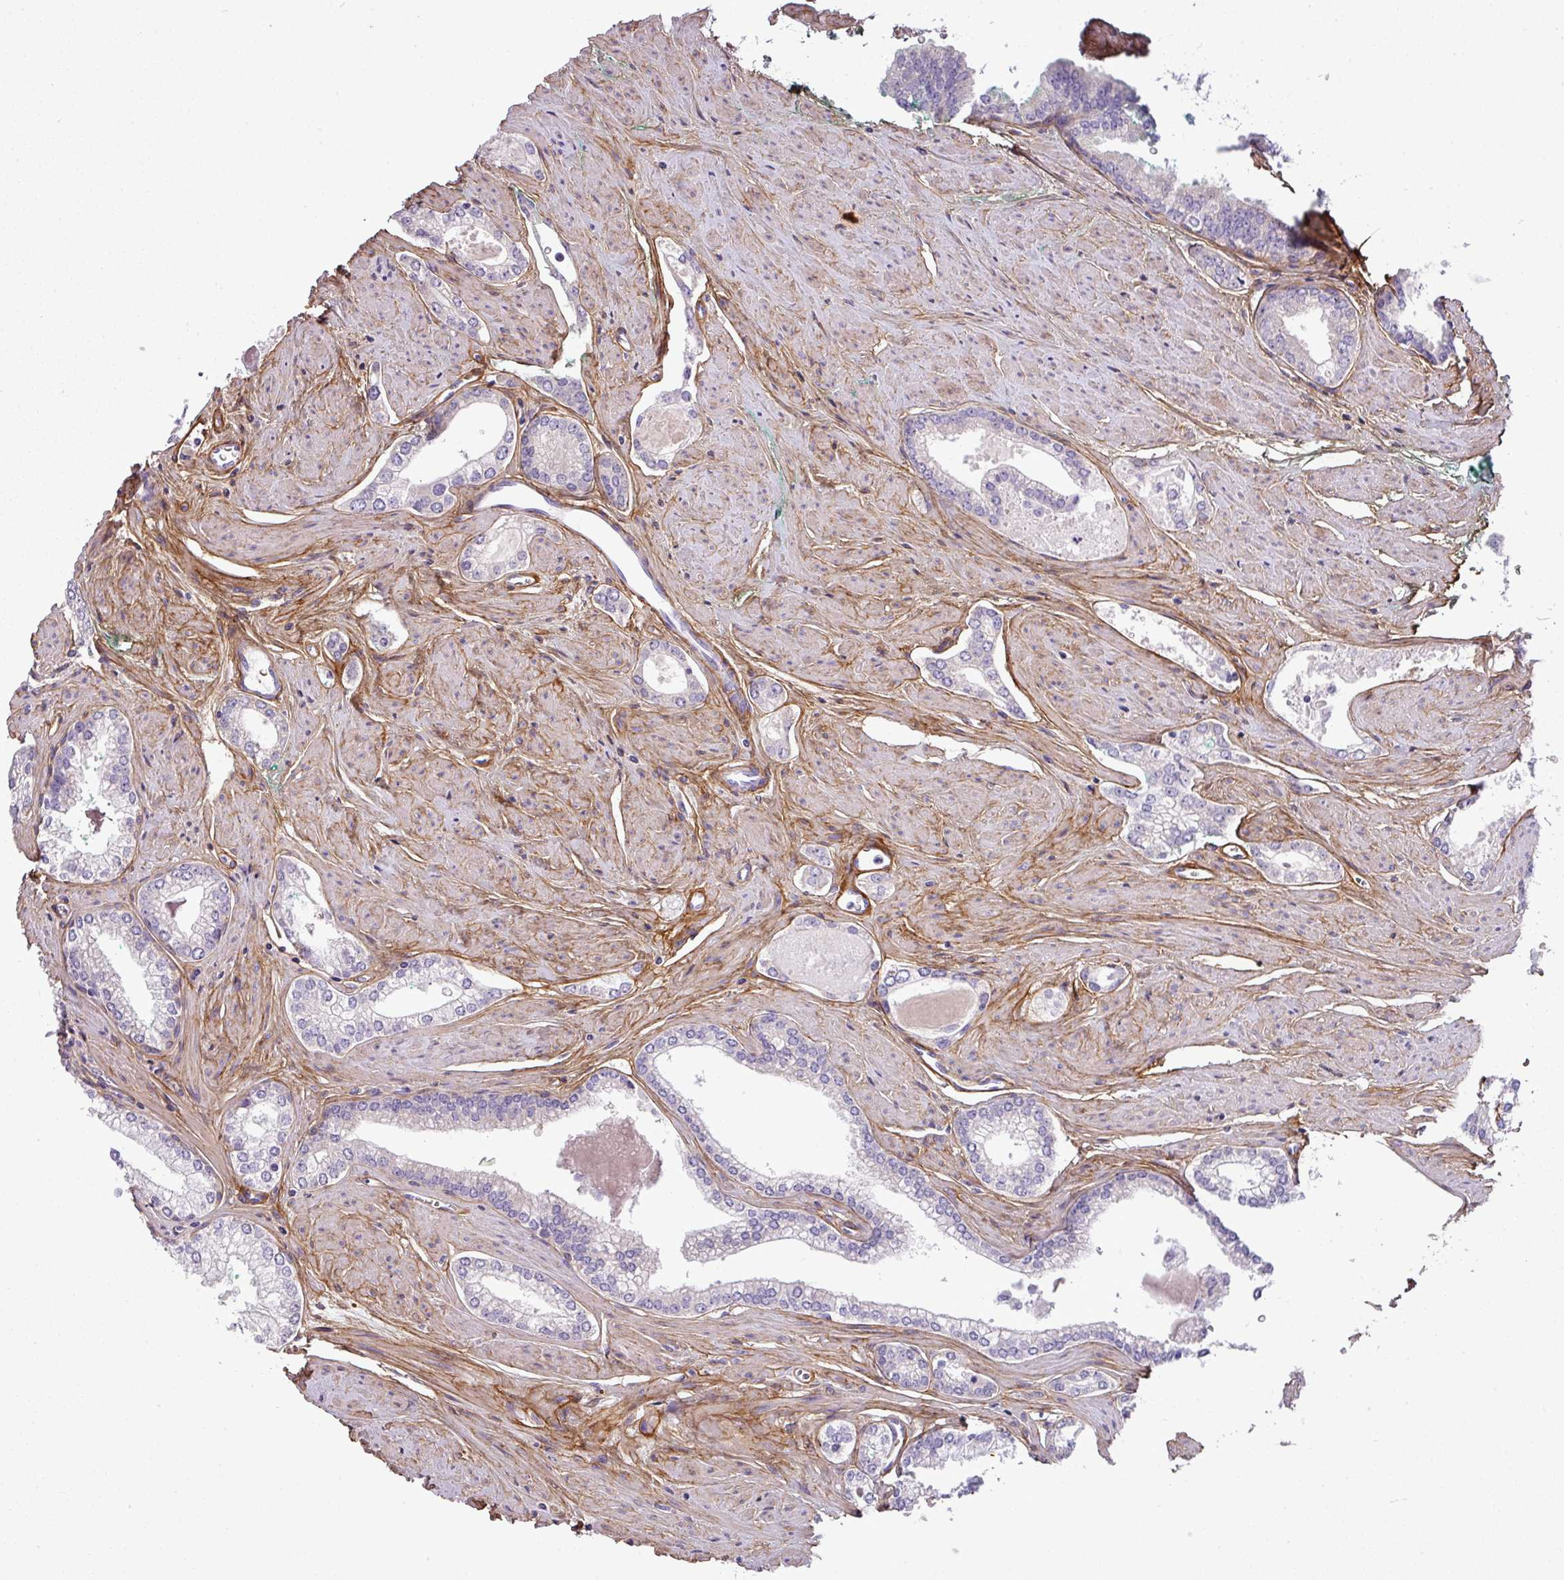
{"staining": {"intensity": "negative", "quantity": "none", "location": "none"}, "tissue": "prostate cancer", "cell_type": "Tumor cells", "image_type": "cancer", "snomed": [{"axis": "morphology", "description": "Adenocarcinoma, Low grade"}, {"axis": "topography", "description": "Prostate and seminal vesicle, NOS"}], "caption": "Immunohistochemical staining of human prostate adenocarcinoma (low-grade) displays no significant positivity in tumor cells. Brightfield microscopy of immunohistochemistry (IHC) stained with DAB (3,3'-diaminobenzidine) (brown) and hematoxylin (blue), captured at high magnification.", "gene": "PARD6G", "patient": {"sex": "male", "age": 60}}